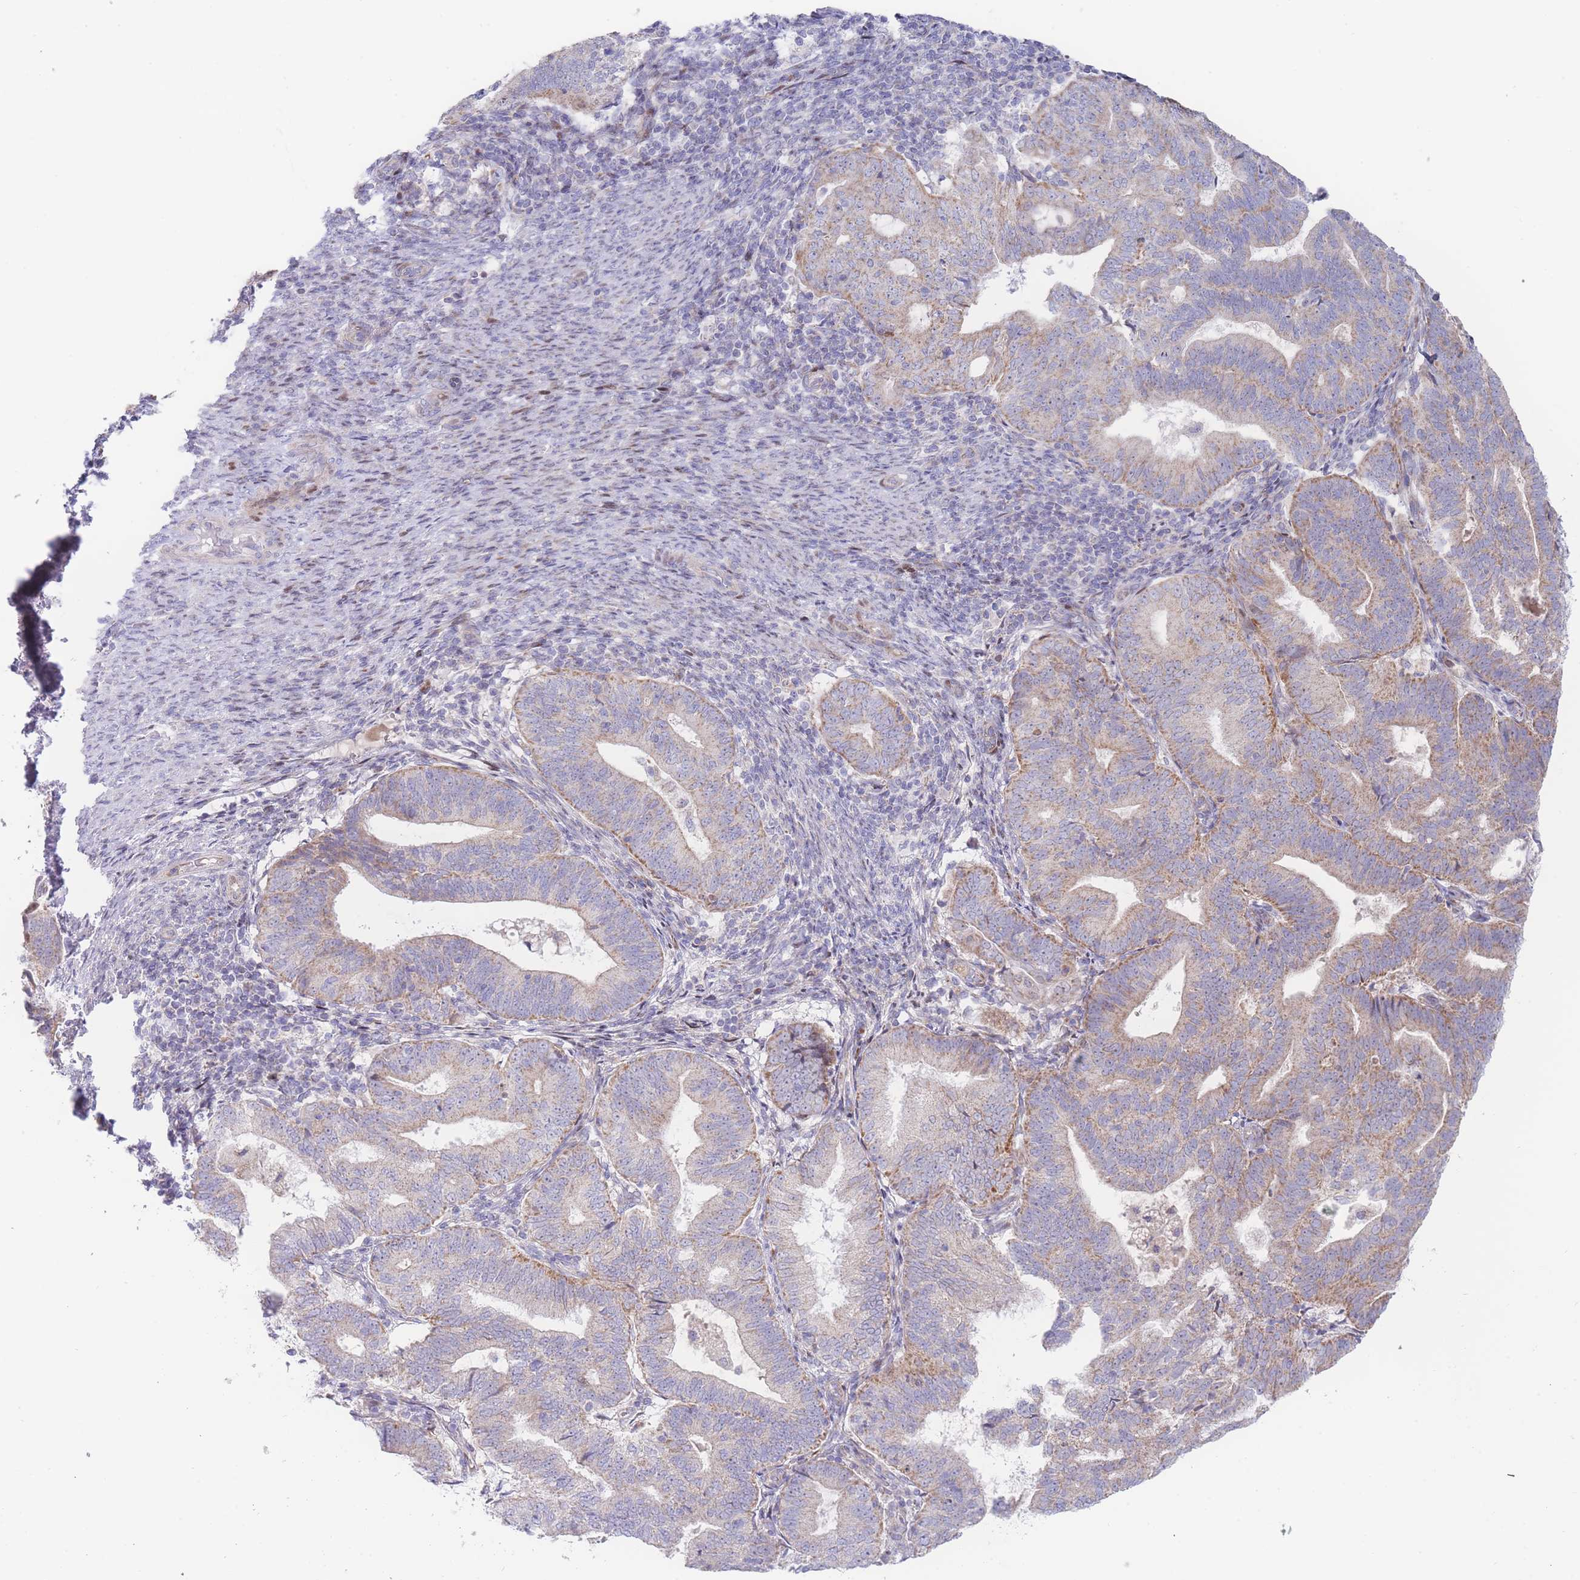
{"staining": {"intensity": "moderate", "quantity": "25%-75%", "location": "cytoplasmic/membranous"}, "tissue": "endometrial cancer", "cell_type": "Tumor cells", "image_type": "cancer", "snomed": [{"axis": "morphology", "description": "Adenocarcinoma, NOS"}, {"axis": "topography", "description": "Endometrium"}], "caption": "Adenocarcinoma (endometrial) tissue displays moderate cytoplasmic/membranous staining in about 25%-75% of tumor cells", "gene": "GPAM", "patient": {"sex": "female", "age": 70}}